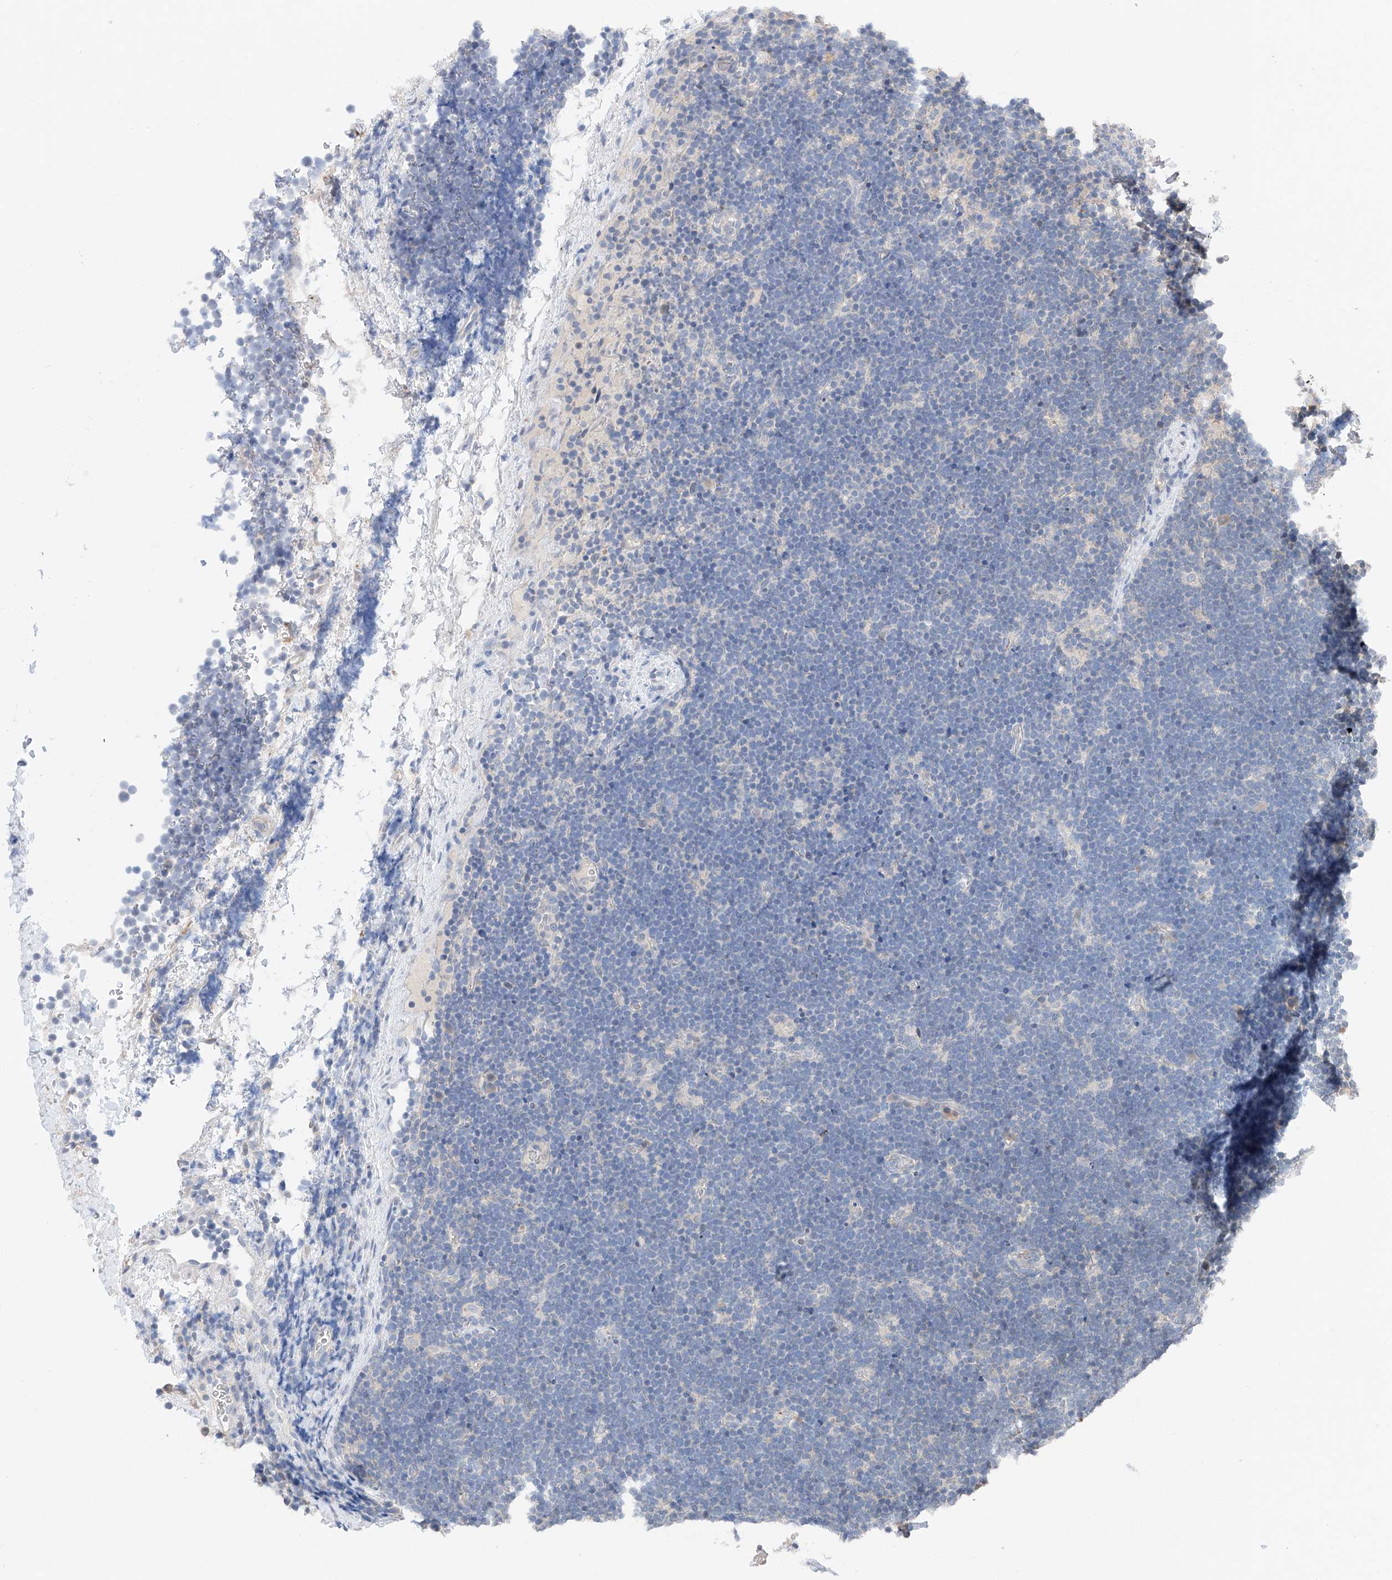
{"staining": {"intensity": "negative", "quantity": "none", "location": "none"}, "tissue": "lymphoma", "cell_type": "Tumor cells", "image_type": "cancer", "snomed": [{"axis": "morphology", "description": "Malignant lymphoma, non-Hodgkin's type, High grade"}, {"axis": "topography", "description": "Lymph node"}], "caption": "High magnification brightfield microscopy of lymphoma stained with DAB (brown) and counterstained with hematoxylin (blue): tumor cells show no significant positivity.", "gene": "FUCA2", "patient": {"sex": "male", "age": 13}}